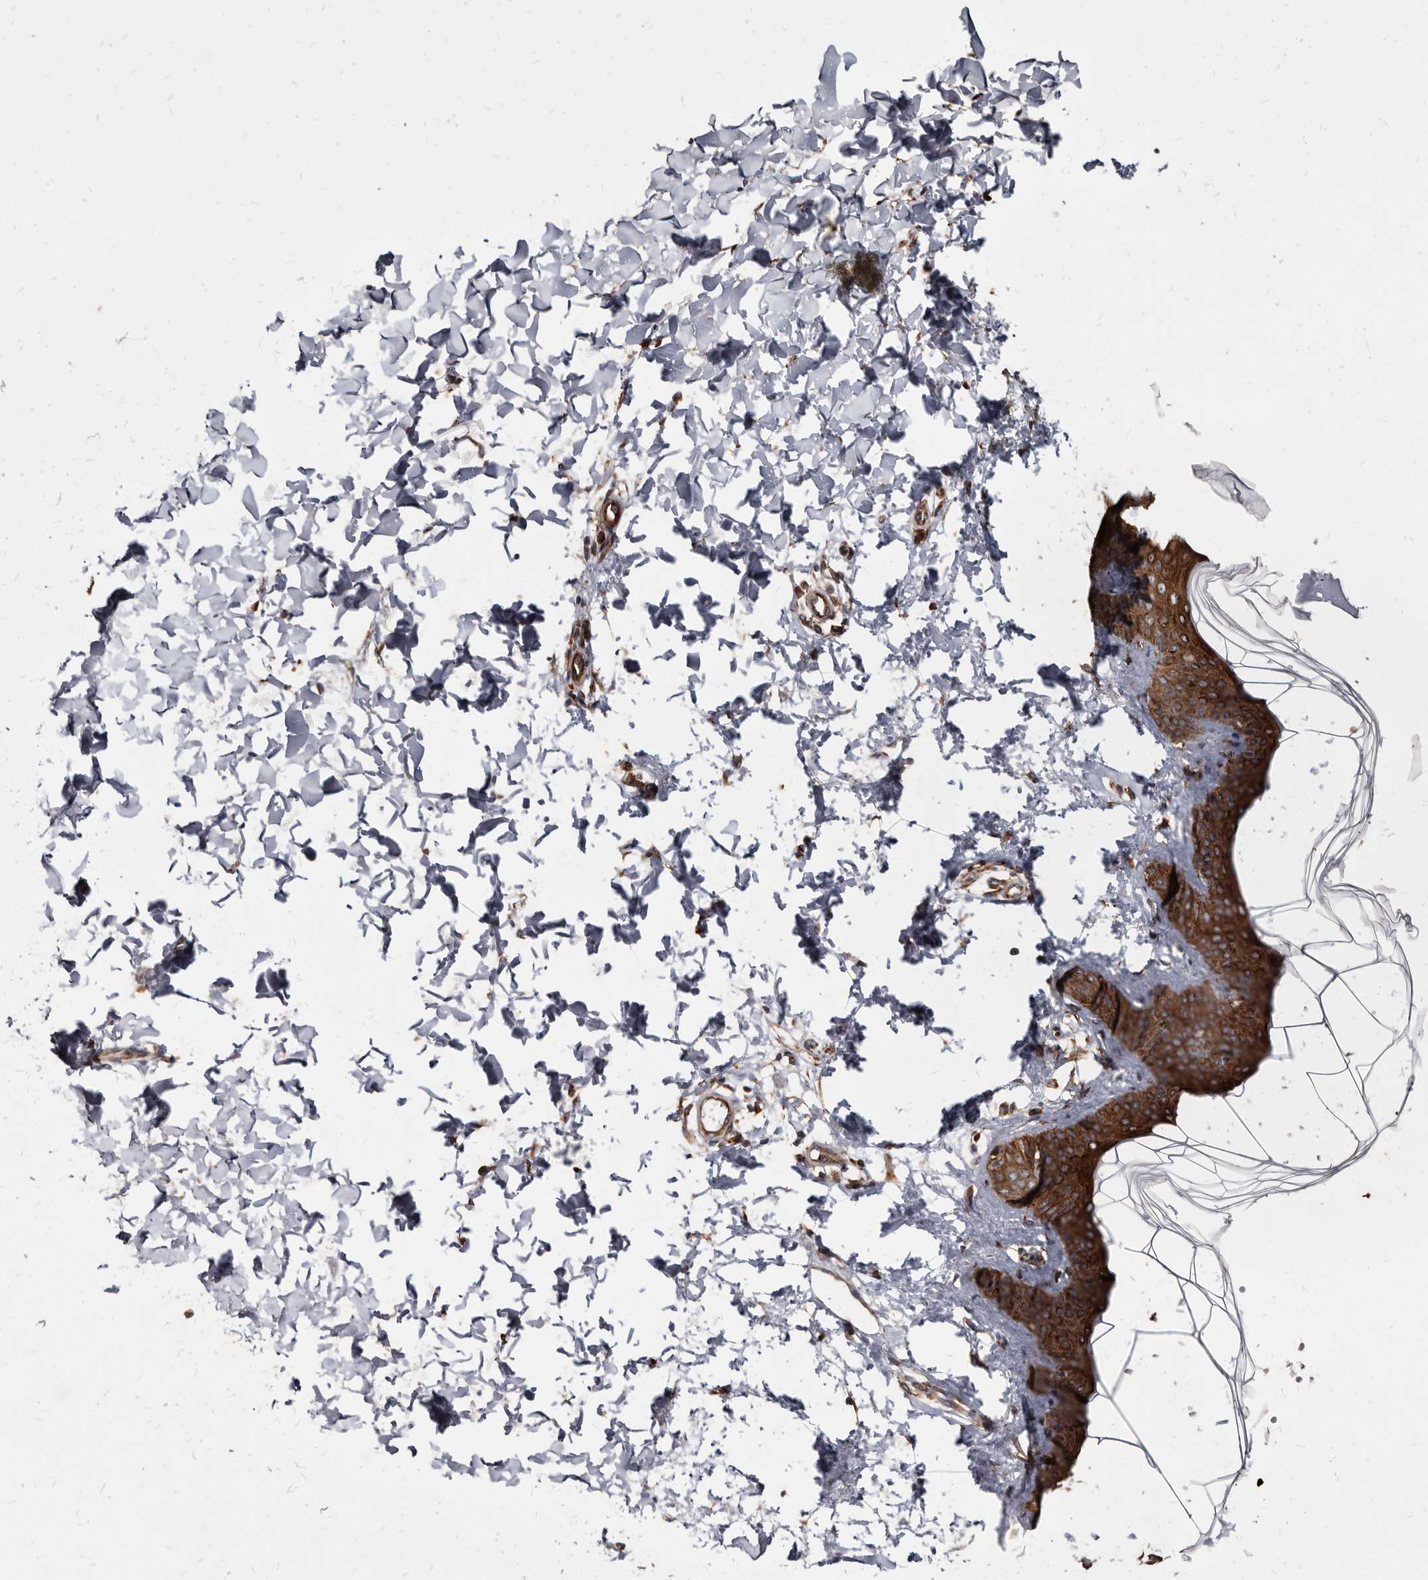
{"staining": {"intensity": "strong", "quantity": ">75%", "location": "cytoplasmic/membranous"}, "tissue": "skin", "cell_type": "Fibroblasts", "image_type": "normal", "snomed": [{"axis": "morphology", "description": "Normal tissue, NOS"}, {"axis": "topography", "description": "Skin"}], "caption": "The immunohistochemical stain shows strong cytoplasmic/membranous staining in fibroblasts of unremarkable skin. The protein of interest is stained brown, and the nuclei are stained in blue (DAB IHC with brightfield microscopy, high magnification).", "gene": "KCTD20", "patient": {"sex": "female", "age": 17}}